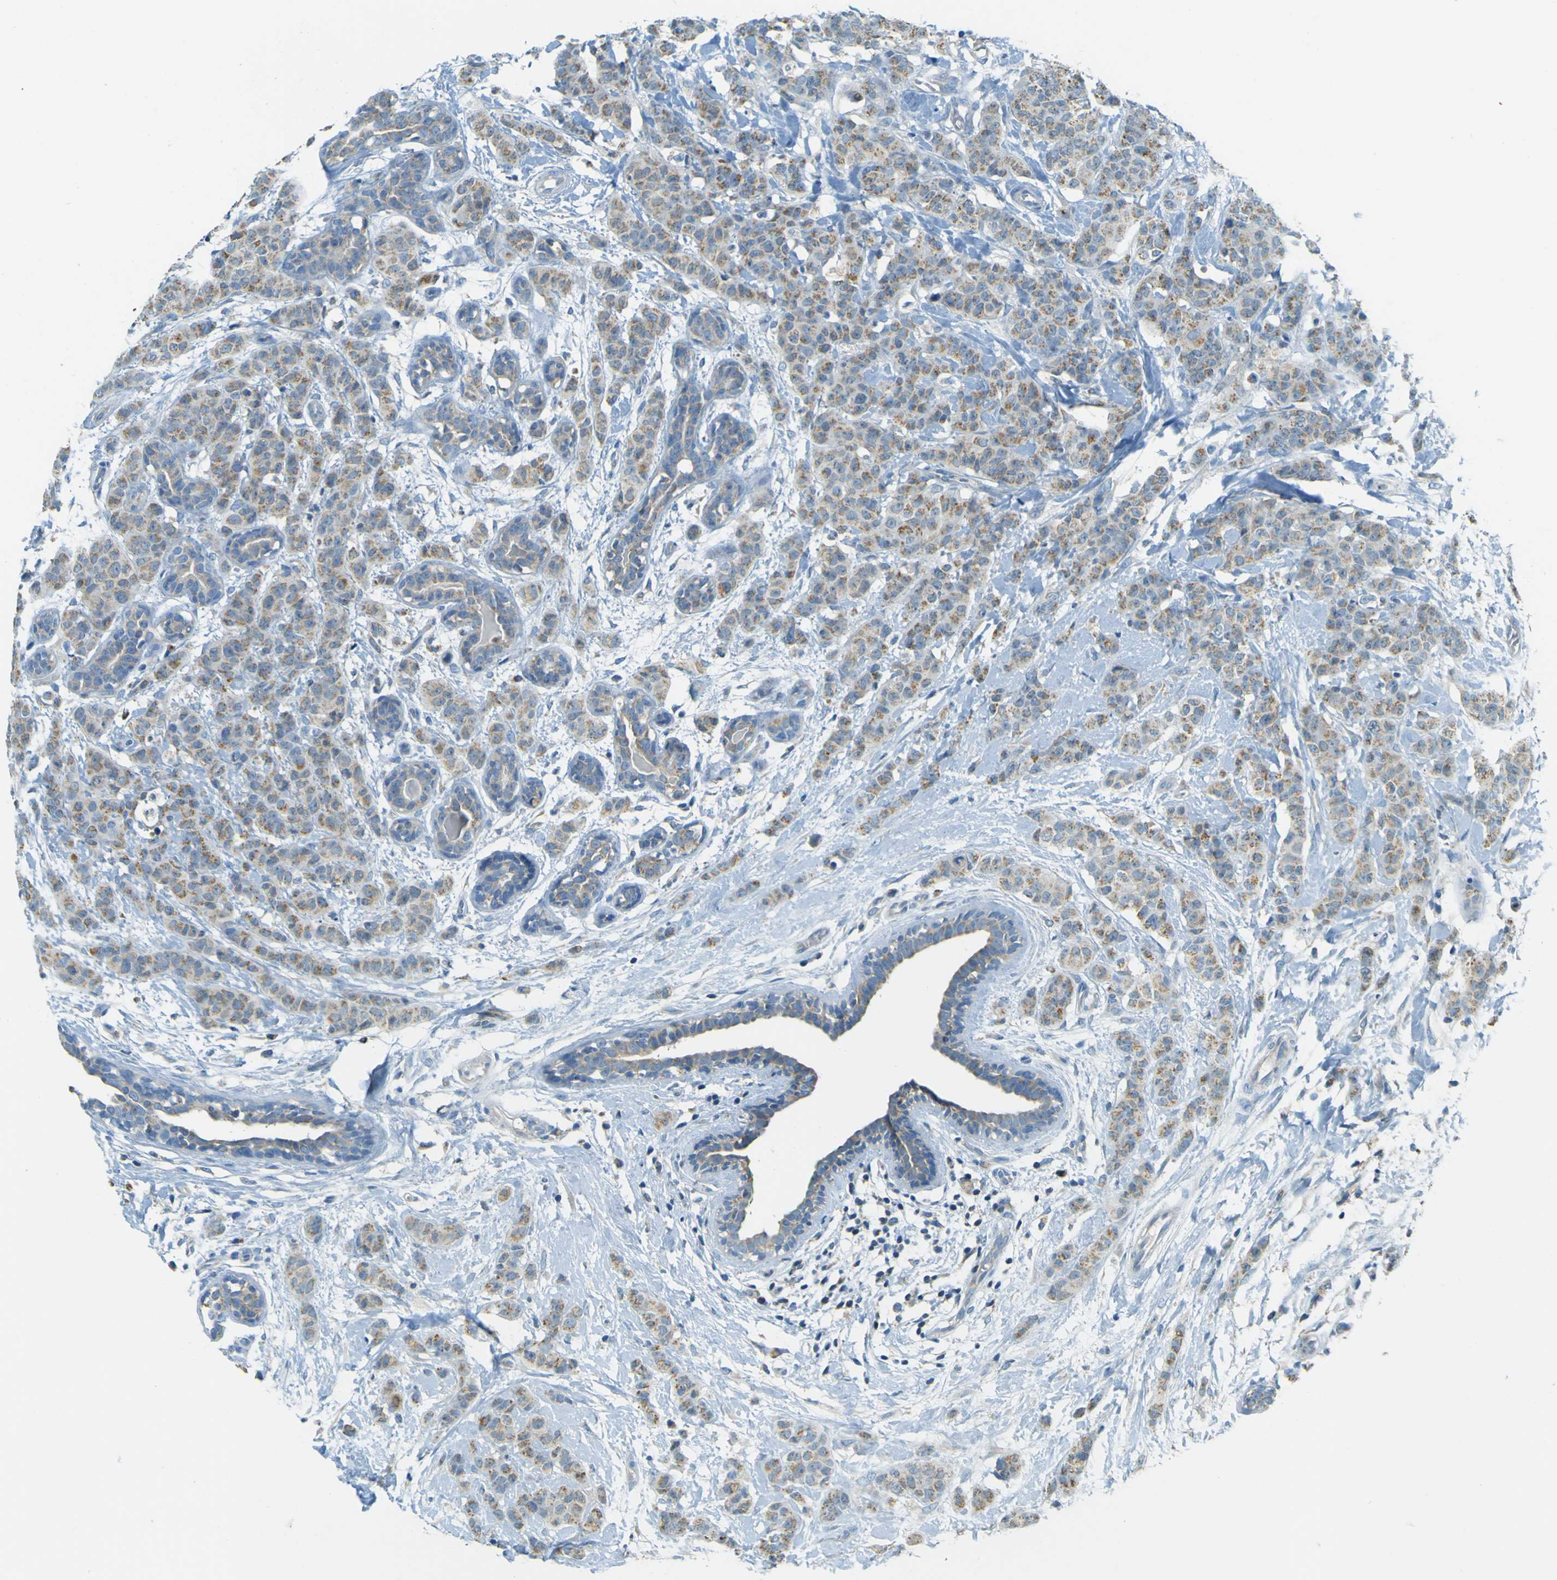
{"staining": {"intensity": "weak", "quantity": ">75%", "location": "cytoplasmic/membranous"}, "tissue": "breast cancer", "cell_type": "Tumor cells", "image_type": "cancer", "snomed": [{"axis": "morphology", "description": "Duct carcinoma"}, {"axis": "topography", "description": "Breast"}], "caption": "Protein analysis of breast cancer (invasive ductal carcinoma) tissue exhibits weak cytoplasmic/membranous expression in about >75% of tumor cells.", "gene": "FKTN", "patient": {"sex": "female", "age": 50}}